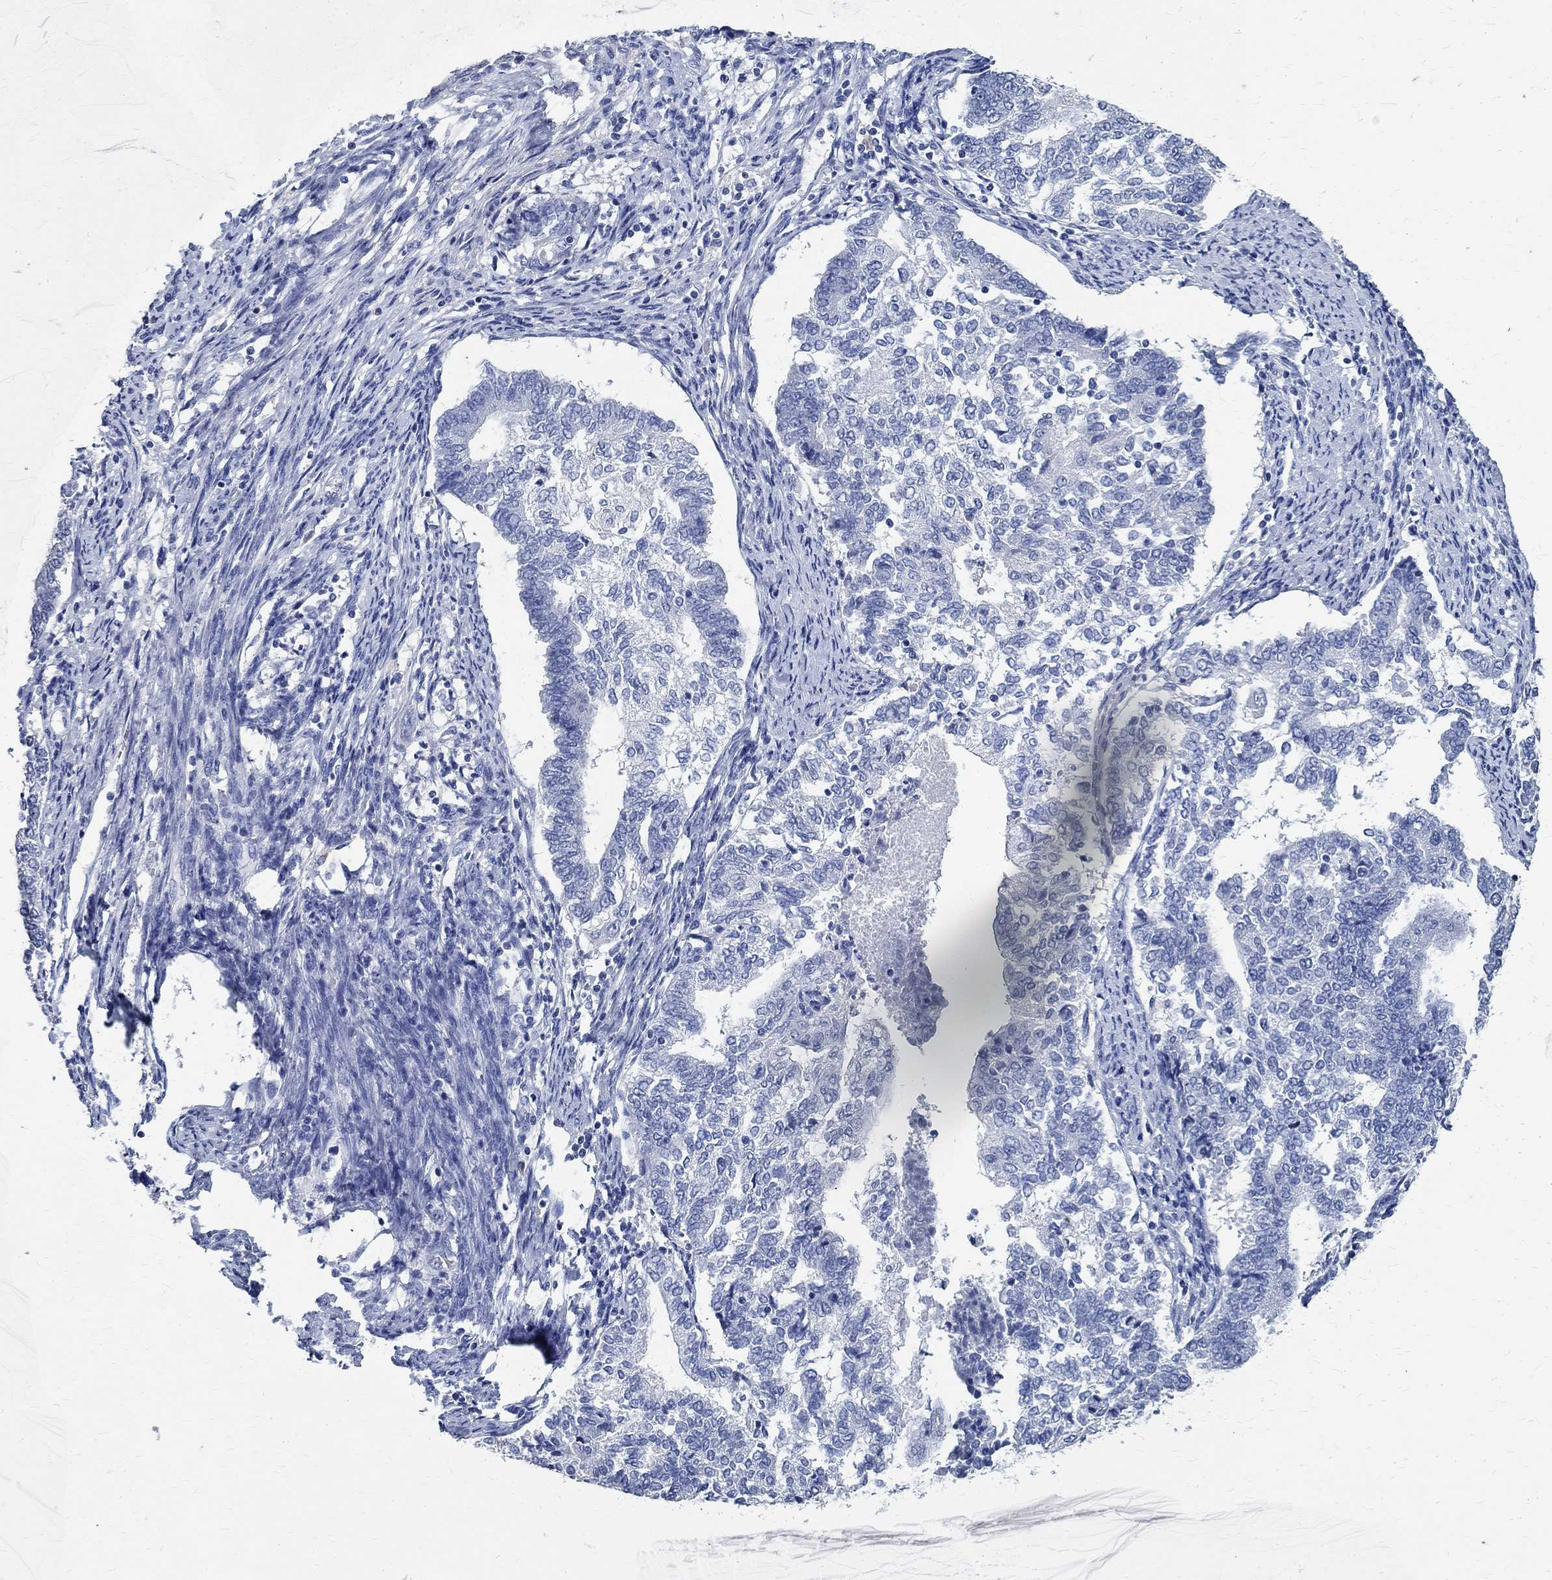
{"staining": {"intensity": "negative", "quantity": "none", "location": "none"}, "tissue": "endometrial cancer", "cell_type": "Tumor cells", "image_type": "cancer", "snomed": [{"axis": "morphology", "description": "Adenocarcinoma, NOS"}, {"axis": "topography", "description": "Endometrium"}], "caption": "This is a histopathology image of immunohistochemistry (IHC) staining of endometrial cancer (adenocarcinoma), which shows no staining in tumor cells.", "gene": "PRX", "patient": {"sex": "female", "age": 65}}